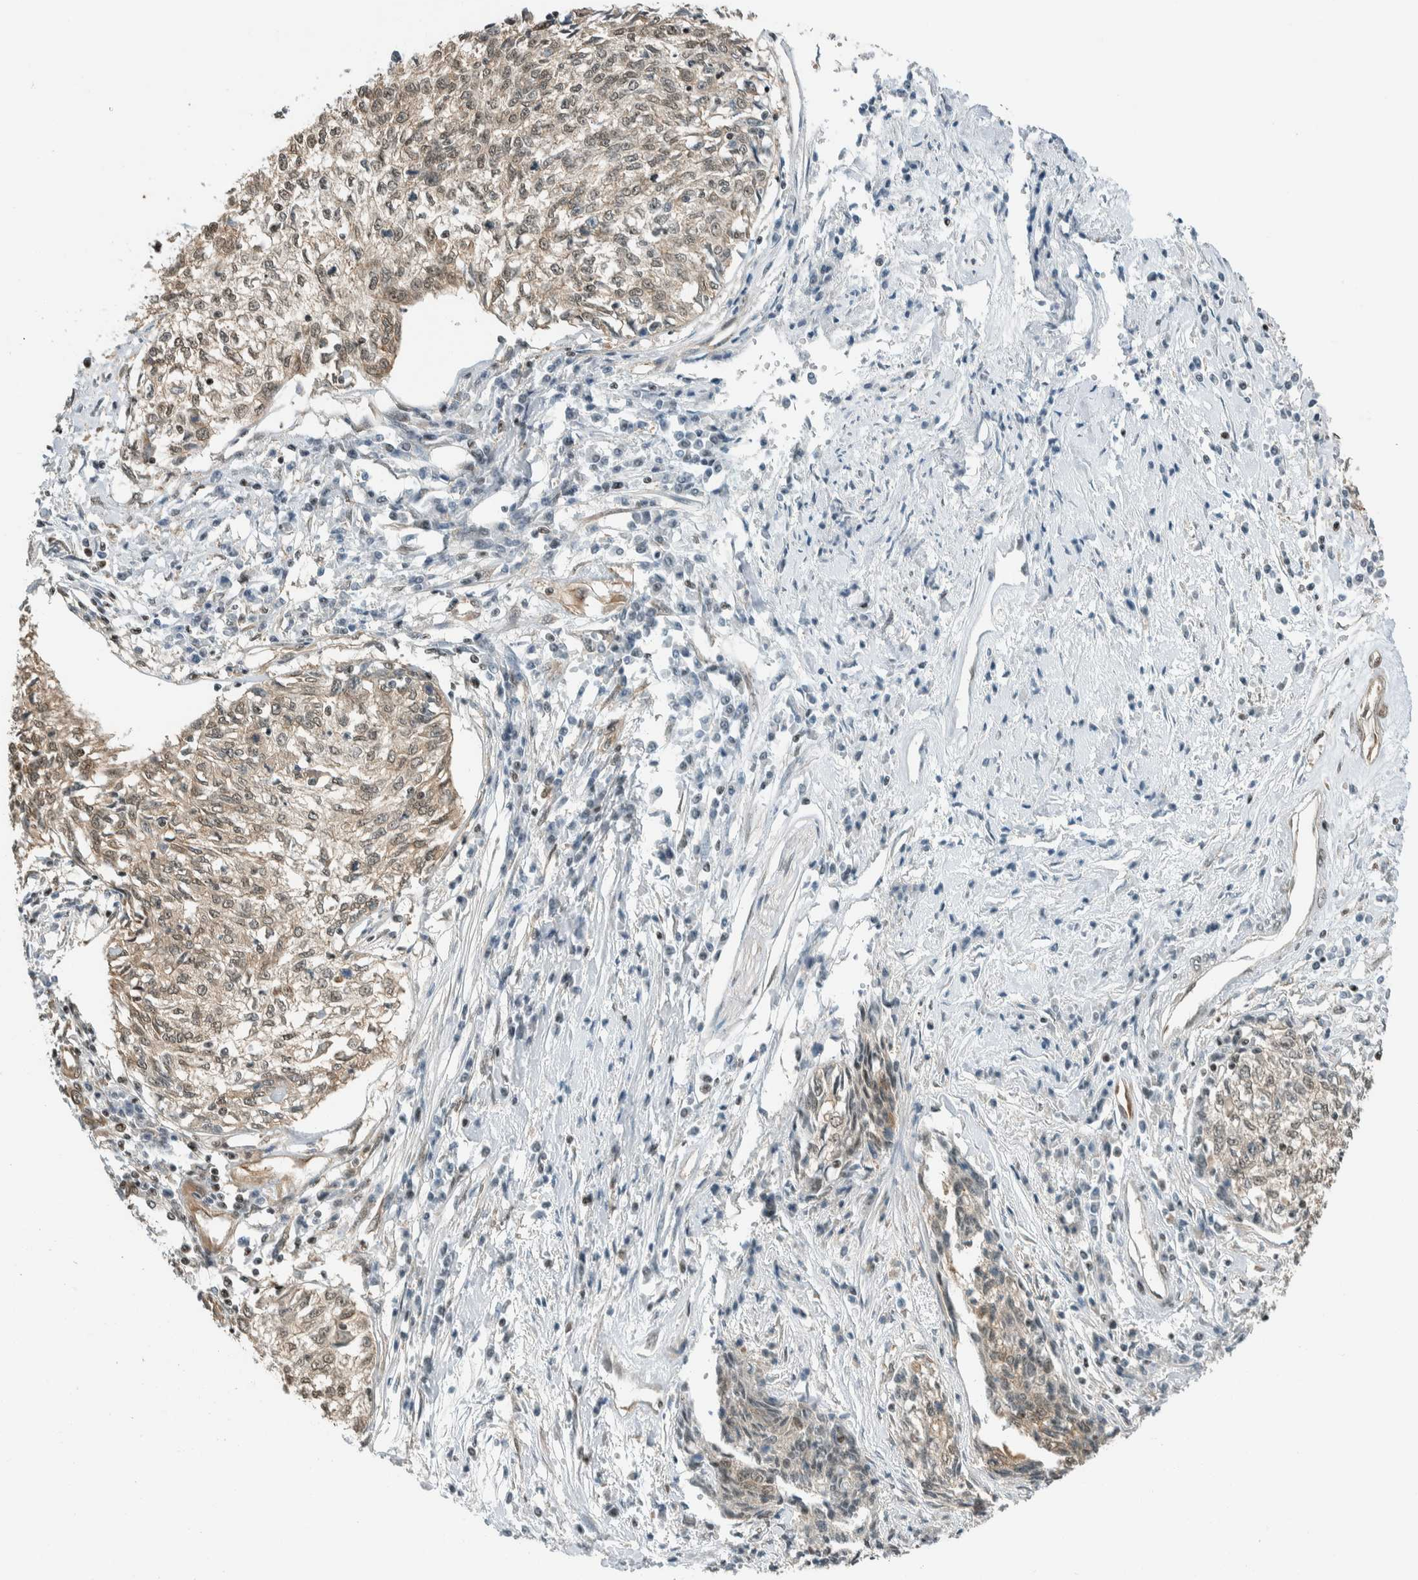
{"staining": {"intensity": "weak", "quantity": "25%-75%", "location": "cytoplasmic/membranous,nuclear"}, "tissue": "cervical cancer", "cell_type": "Tumor cells", "image_type": "cancer", "snomed": [{"axis": "morphology", "description": "Squamous cell carcinoma, NOS"}, {"axis": "topography", "description": "Cervix"}], "caption": "Cervical cancer (squamous cell carcinoma) stained with a brown dye displays weak cytoplasmic/membranous and nuclear positive staining in approximately 25%-75% of tumor cells.", "gene": "NIBAN2", "patient": {"sex": "female", "age": 57}}